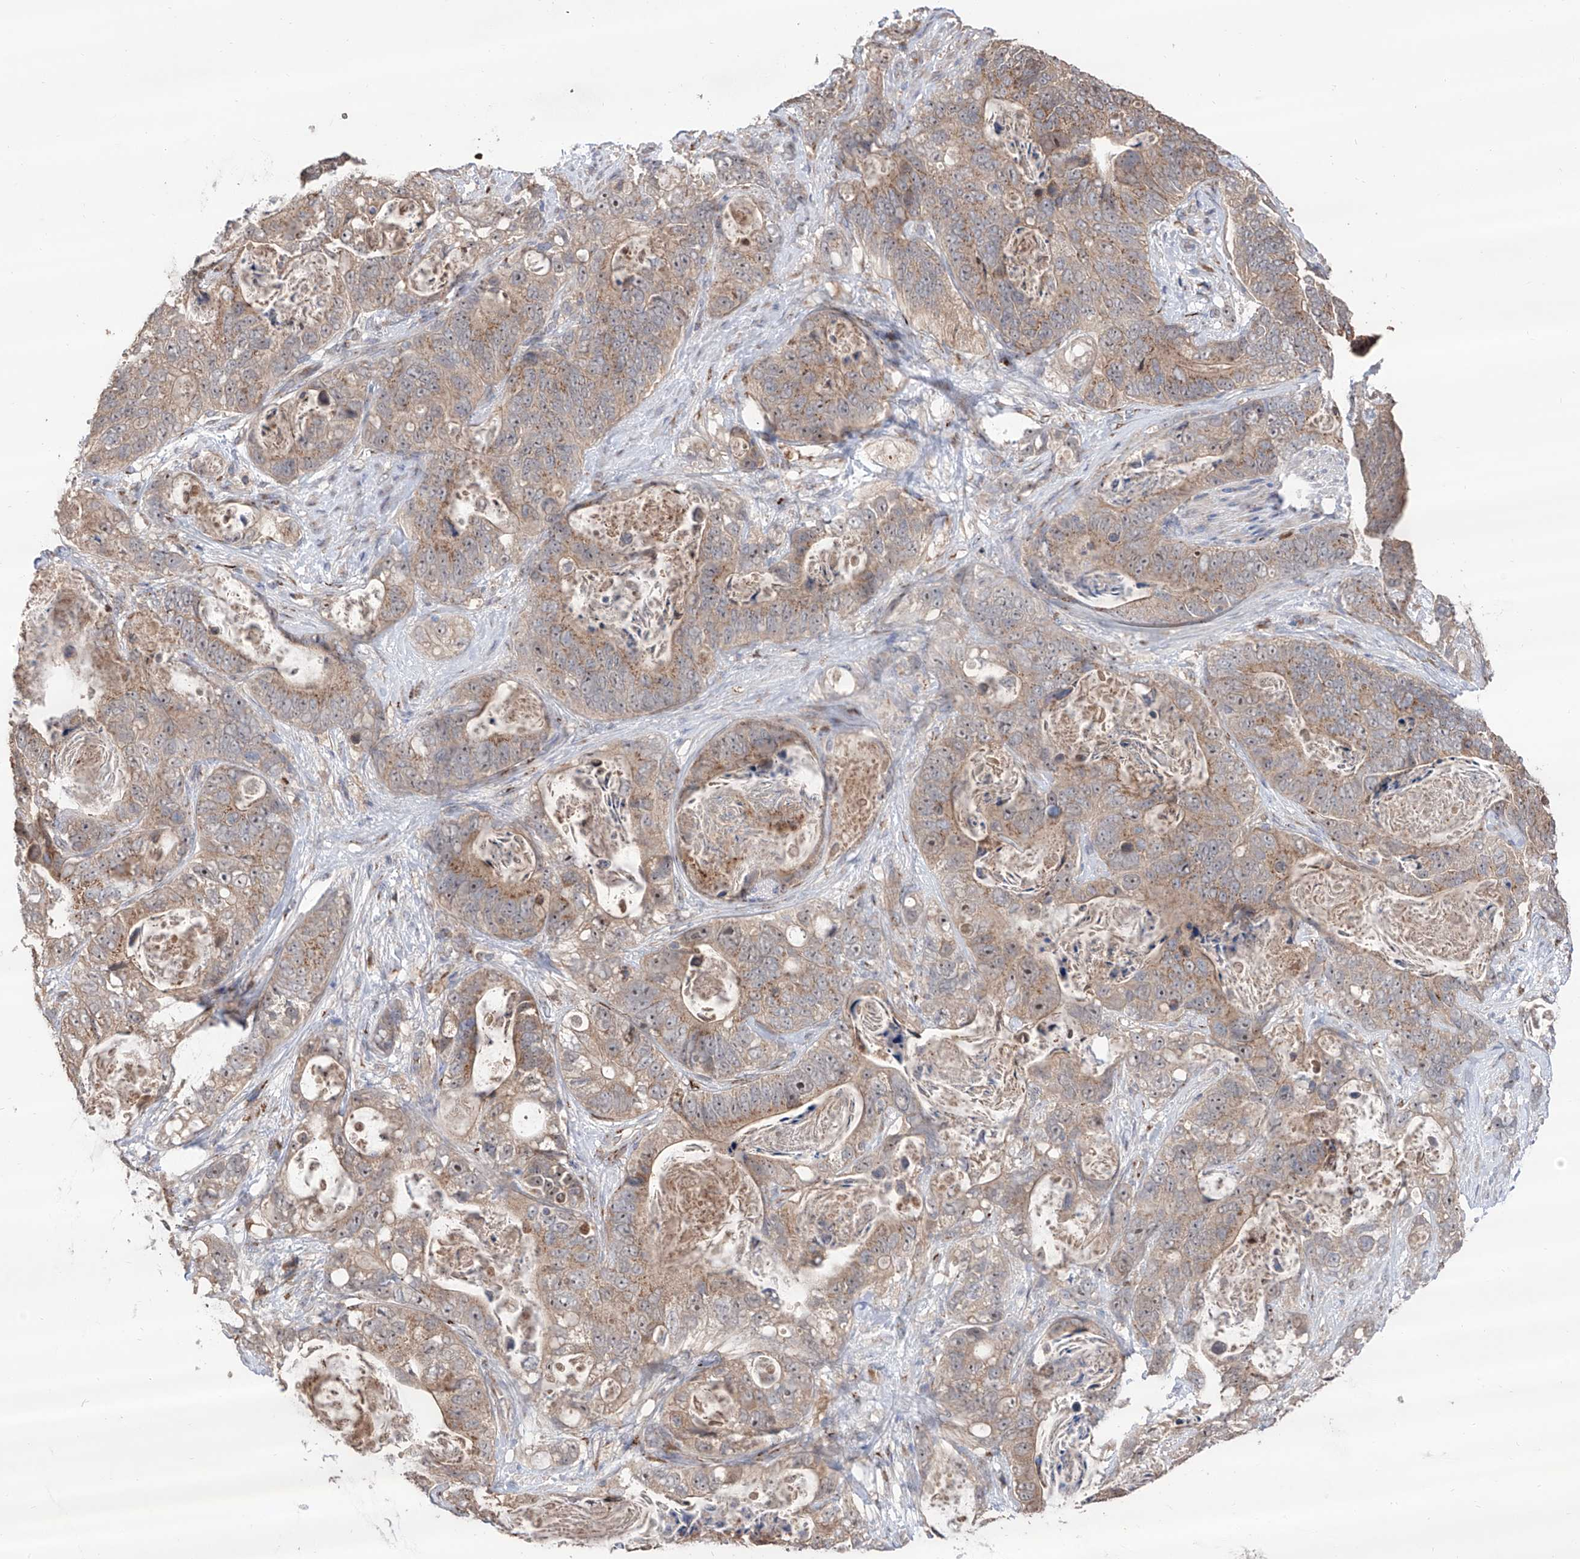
{"staining": {"intensity": "weak", "quantity": ">75%", "location": "cytoplasmic/membranous"}, "tissue": "stomach cancer", "cell_type": "Tumor cells", "image_type": "cancer", "snomed": [{"axis": "morphology", "description": "Normal tissue, NOS"}, {"axis": "morphology", "description": "Adenocarcinoma, NOS"}, {"axis": "topography", "description": "Stomach"}], "caption": "The image reveals staining of adenocarcinoma (stomach), revealing weak cytoplasmic/membranous protein staining (brown color) within tumor cells.", "gene": "EDN1", "patient": {"sex": "female", "age": 89}}